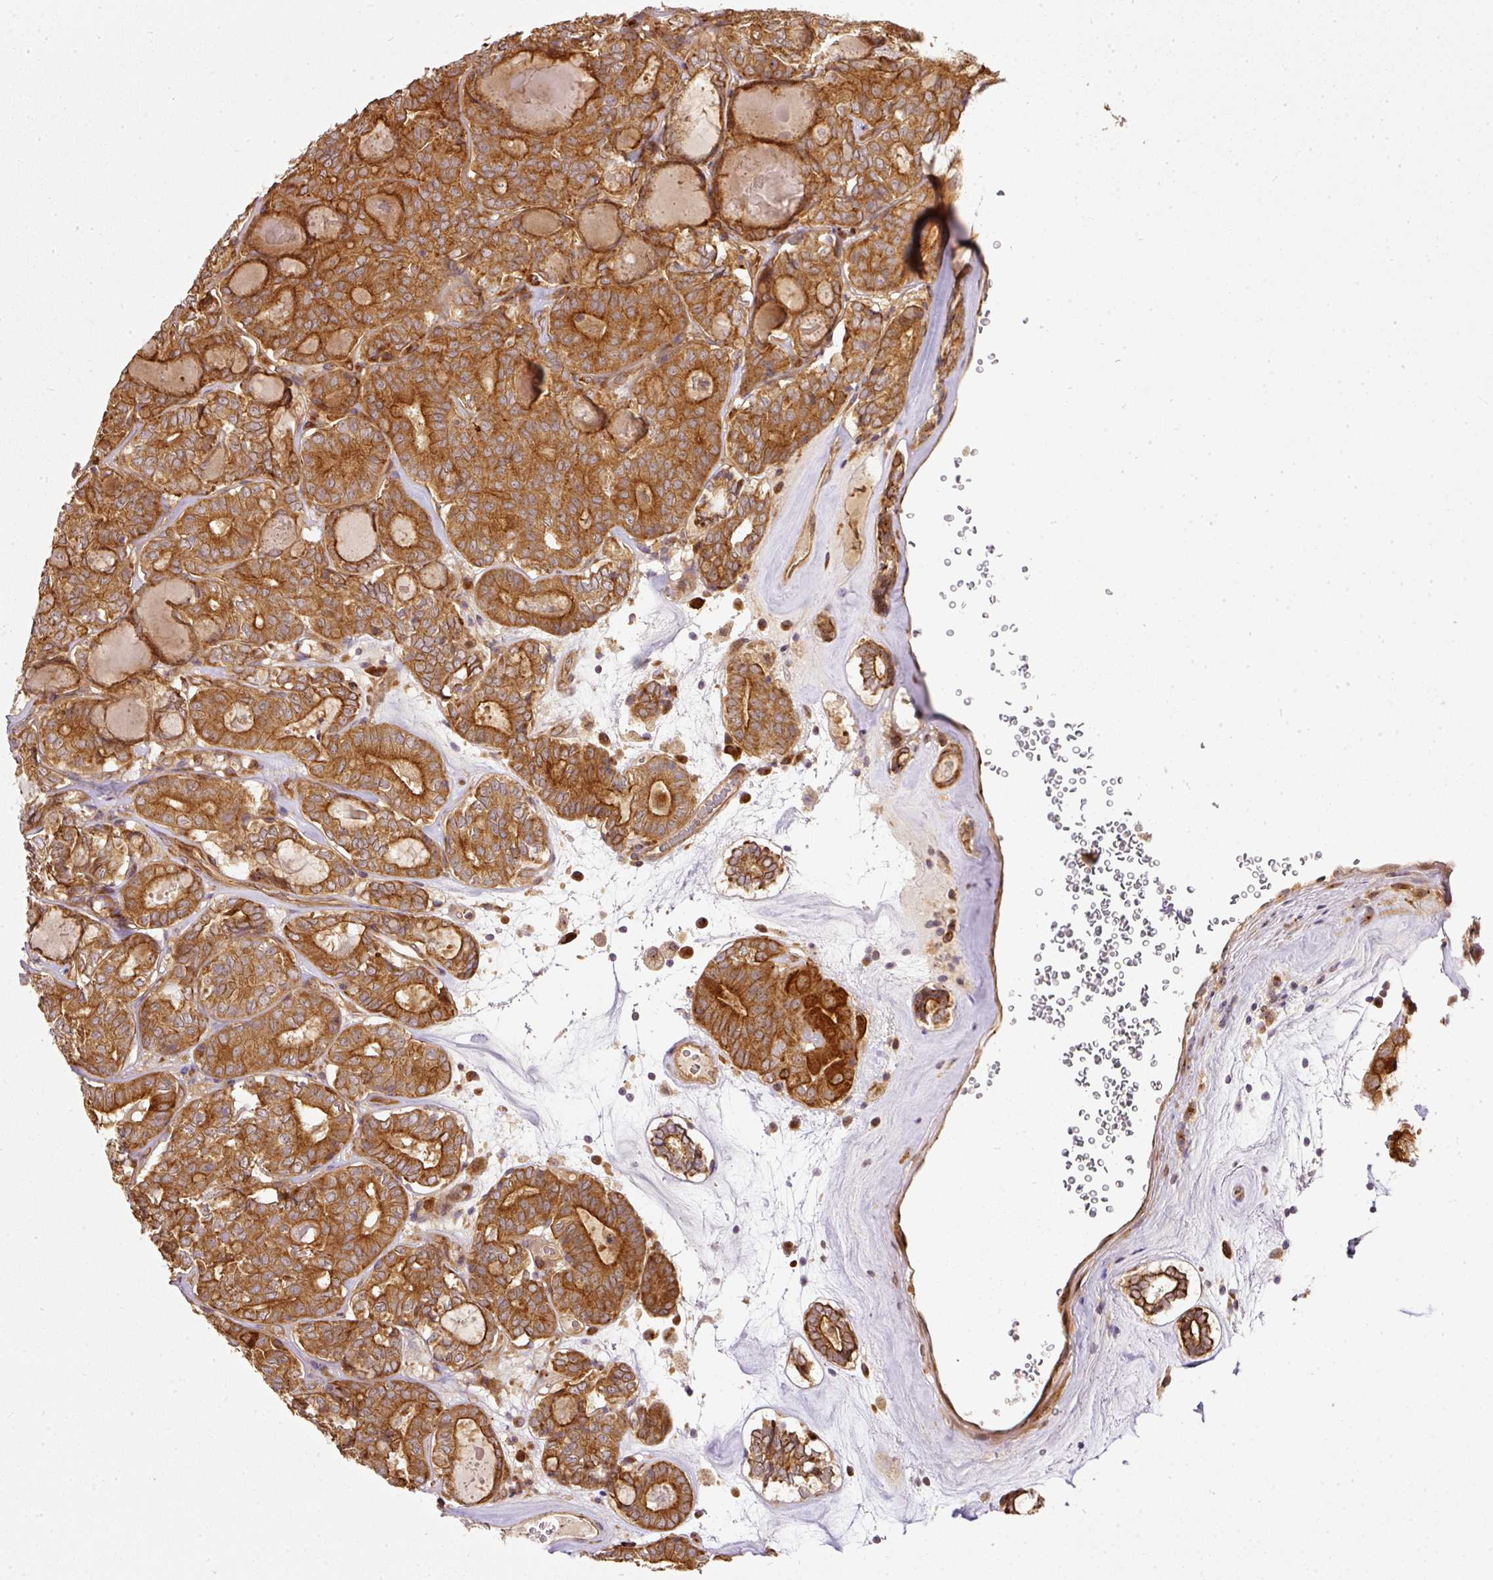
{"staining": {"intensity": "strong", "quantity": ">75%", "location": "cytoplasmic/membranous"}, "tissue": "thyroid cancer", "cell_type": "Tumor cells", "image_type": "cancer", "snomed": [{"axis": "morphology", "description": "Papillary adenocarcinoma, NOS"}, {"axis": "topography", "description": "Thyroid gland"}], "caption": "DAB immunohistochemical staining of human thyroid cancer (papillary adenocarcinoma) demonstrates strong cytoplasmic/membranous protein staining in about >75% of tumor cells.", "gene": "MIF4GD", "patient": {"sex": "female", "age": 72}}